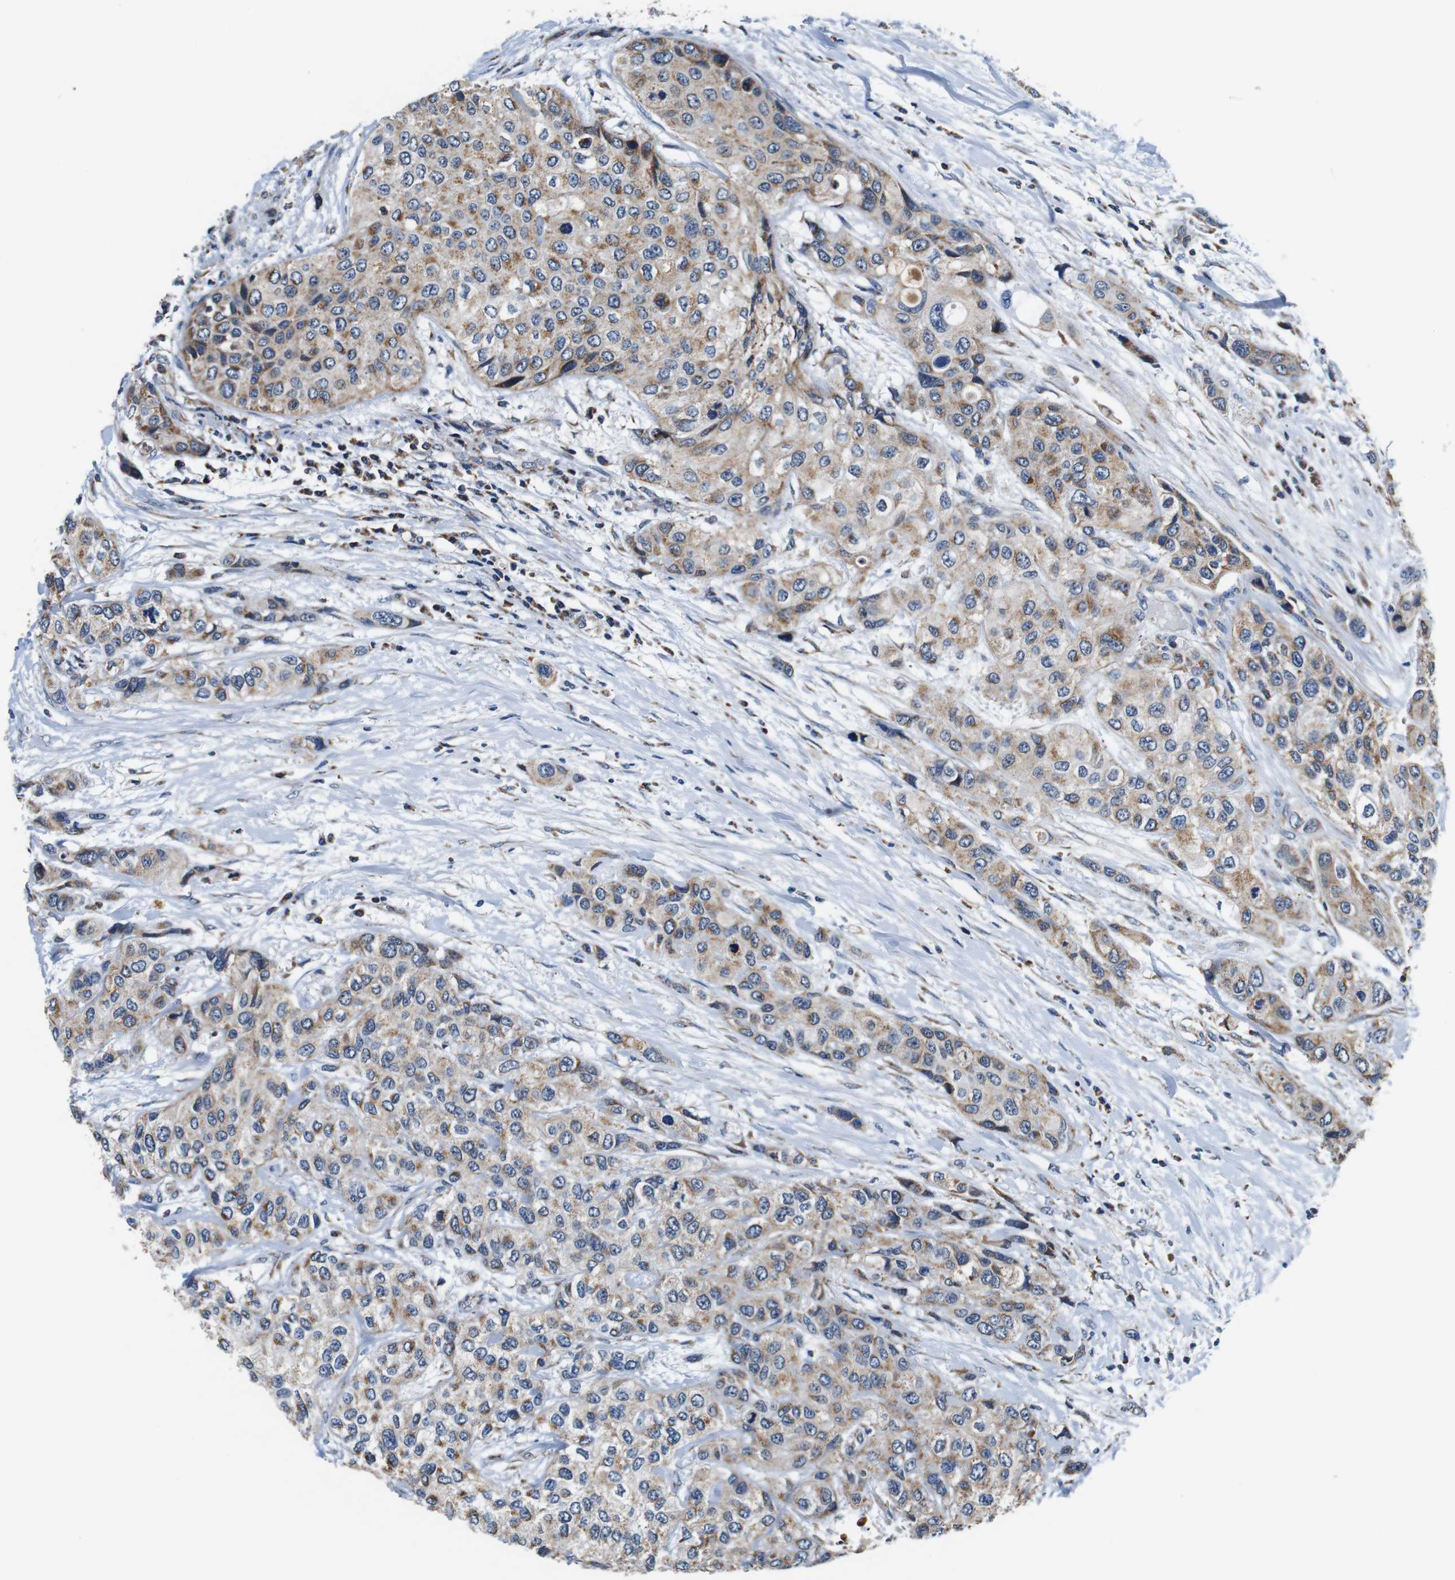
{"staining": {"intensity": "moderate", "quantity": ">75%", "location": "cytoplasmic/membranous"}, "tissue": "urothelial cancer", "cell_type": "Tumor cells", "image_type": "cancer", "snomed": [{"axis": "morphology", "description": "Urothelial carcinoma, High grade"}, {"axis": "topography", "description": "Urinary bladder"}], "caption": "DAB (3,3'-diaminobenzidine) immunohistochemical staining of urothelial cancer demonstrates moderate cytoplasmic/membranous protein expression in approximately >75% of tumor cells.", "gene": "LRP4", "patient": {"sex": "female", "age": 56}}